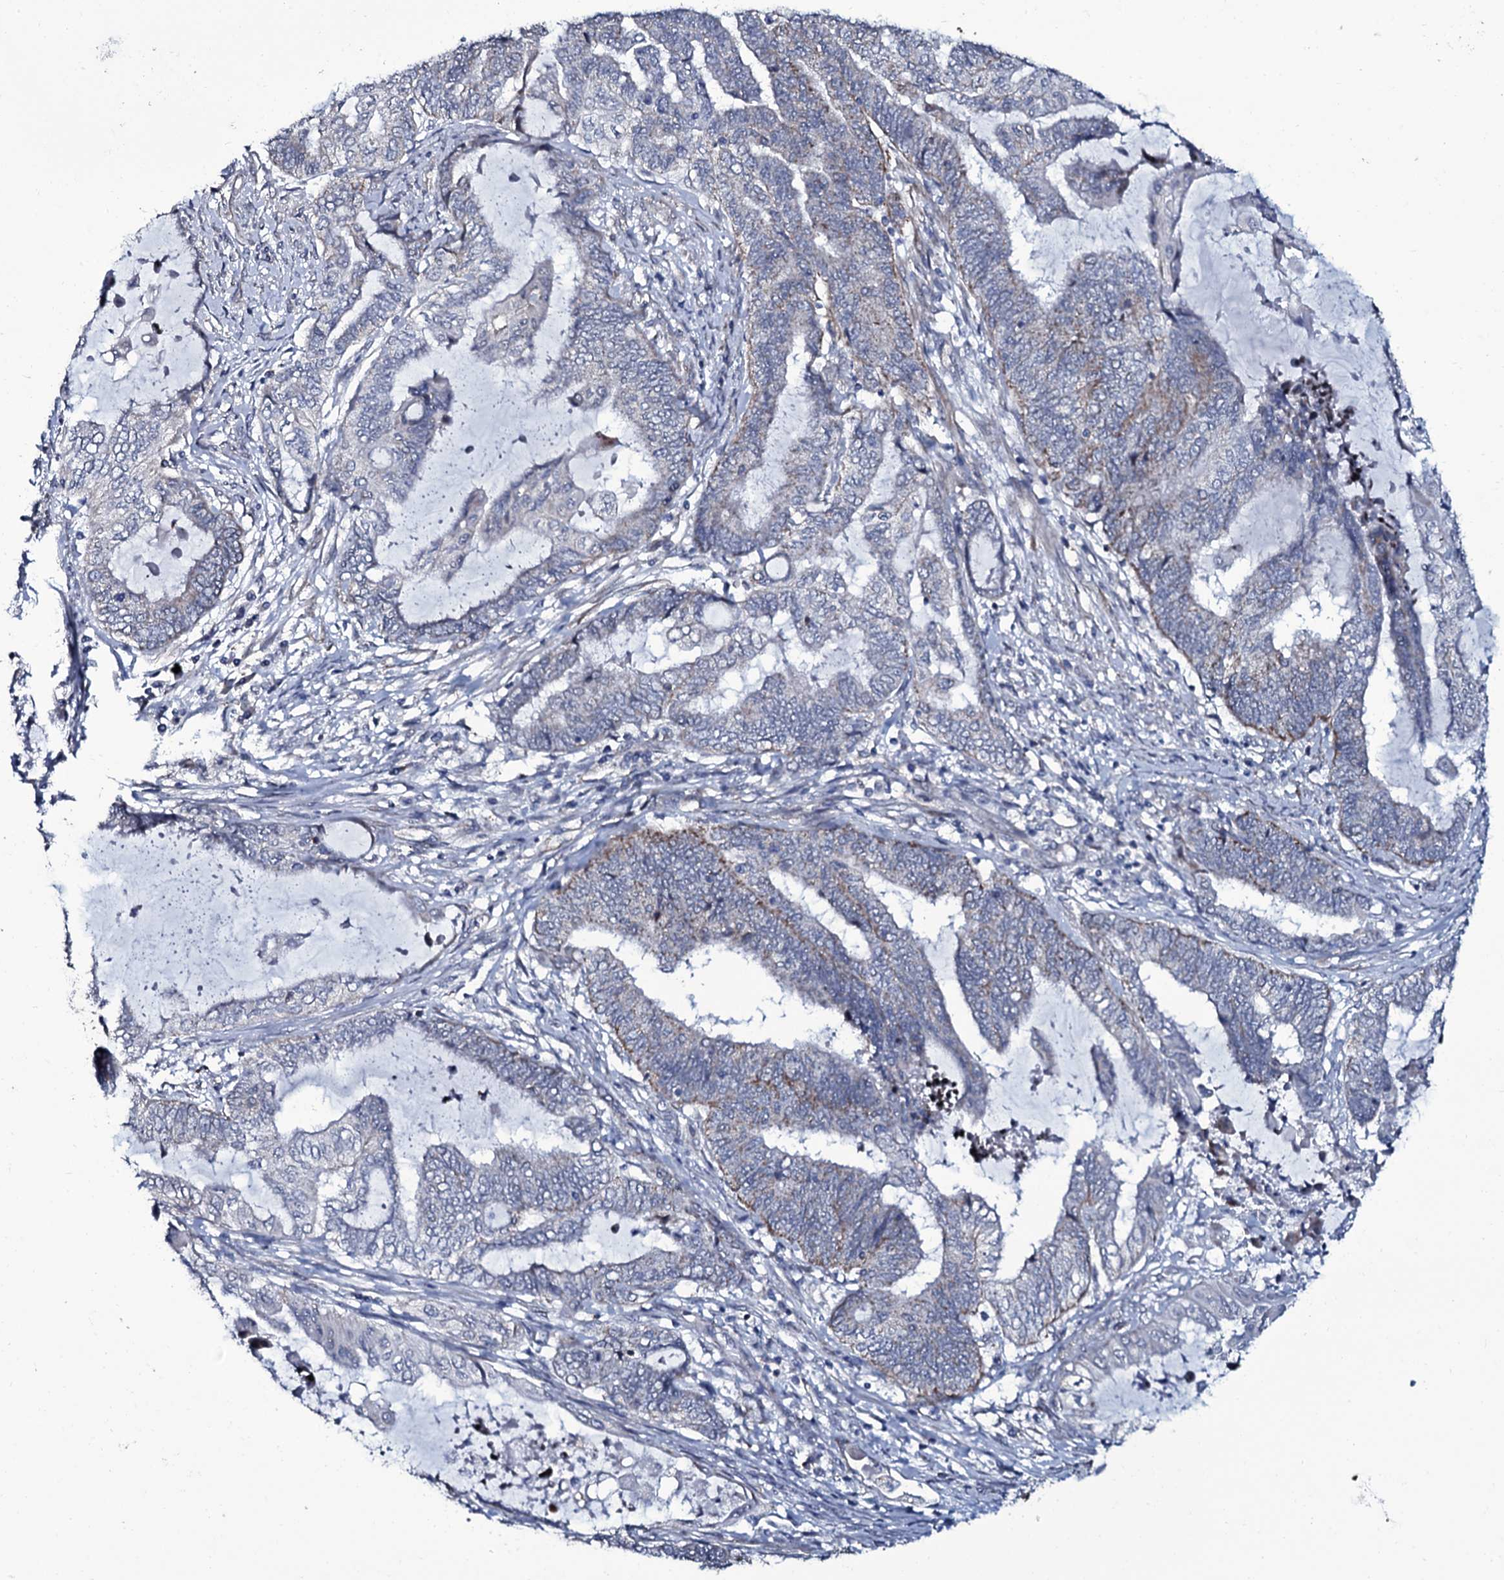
{"staining": {"intensity": "moderate", "quantity": "<25%", "location": "cytoplasmic/membranous"}, "tissue": "endometrial cancer", "cell_type": "Tumor cells", "image_type": "cancer", "snomed": [{"axis": "morphology", "description": "Adenocarcinoma, NOS"}, {"axis": "topography", "description": "Uterus"}, {"axis": "topography", "description": "Endometrium"}], "caption": "A micrograph of endometrial cancer (adenocarcinoma) stained for a protein shows moderate cytoplasmic/membranous brown staining in tumor cells.", "gene": "WIPF3", "patient": {"sex": "female", "age": 70}}